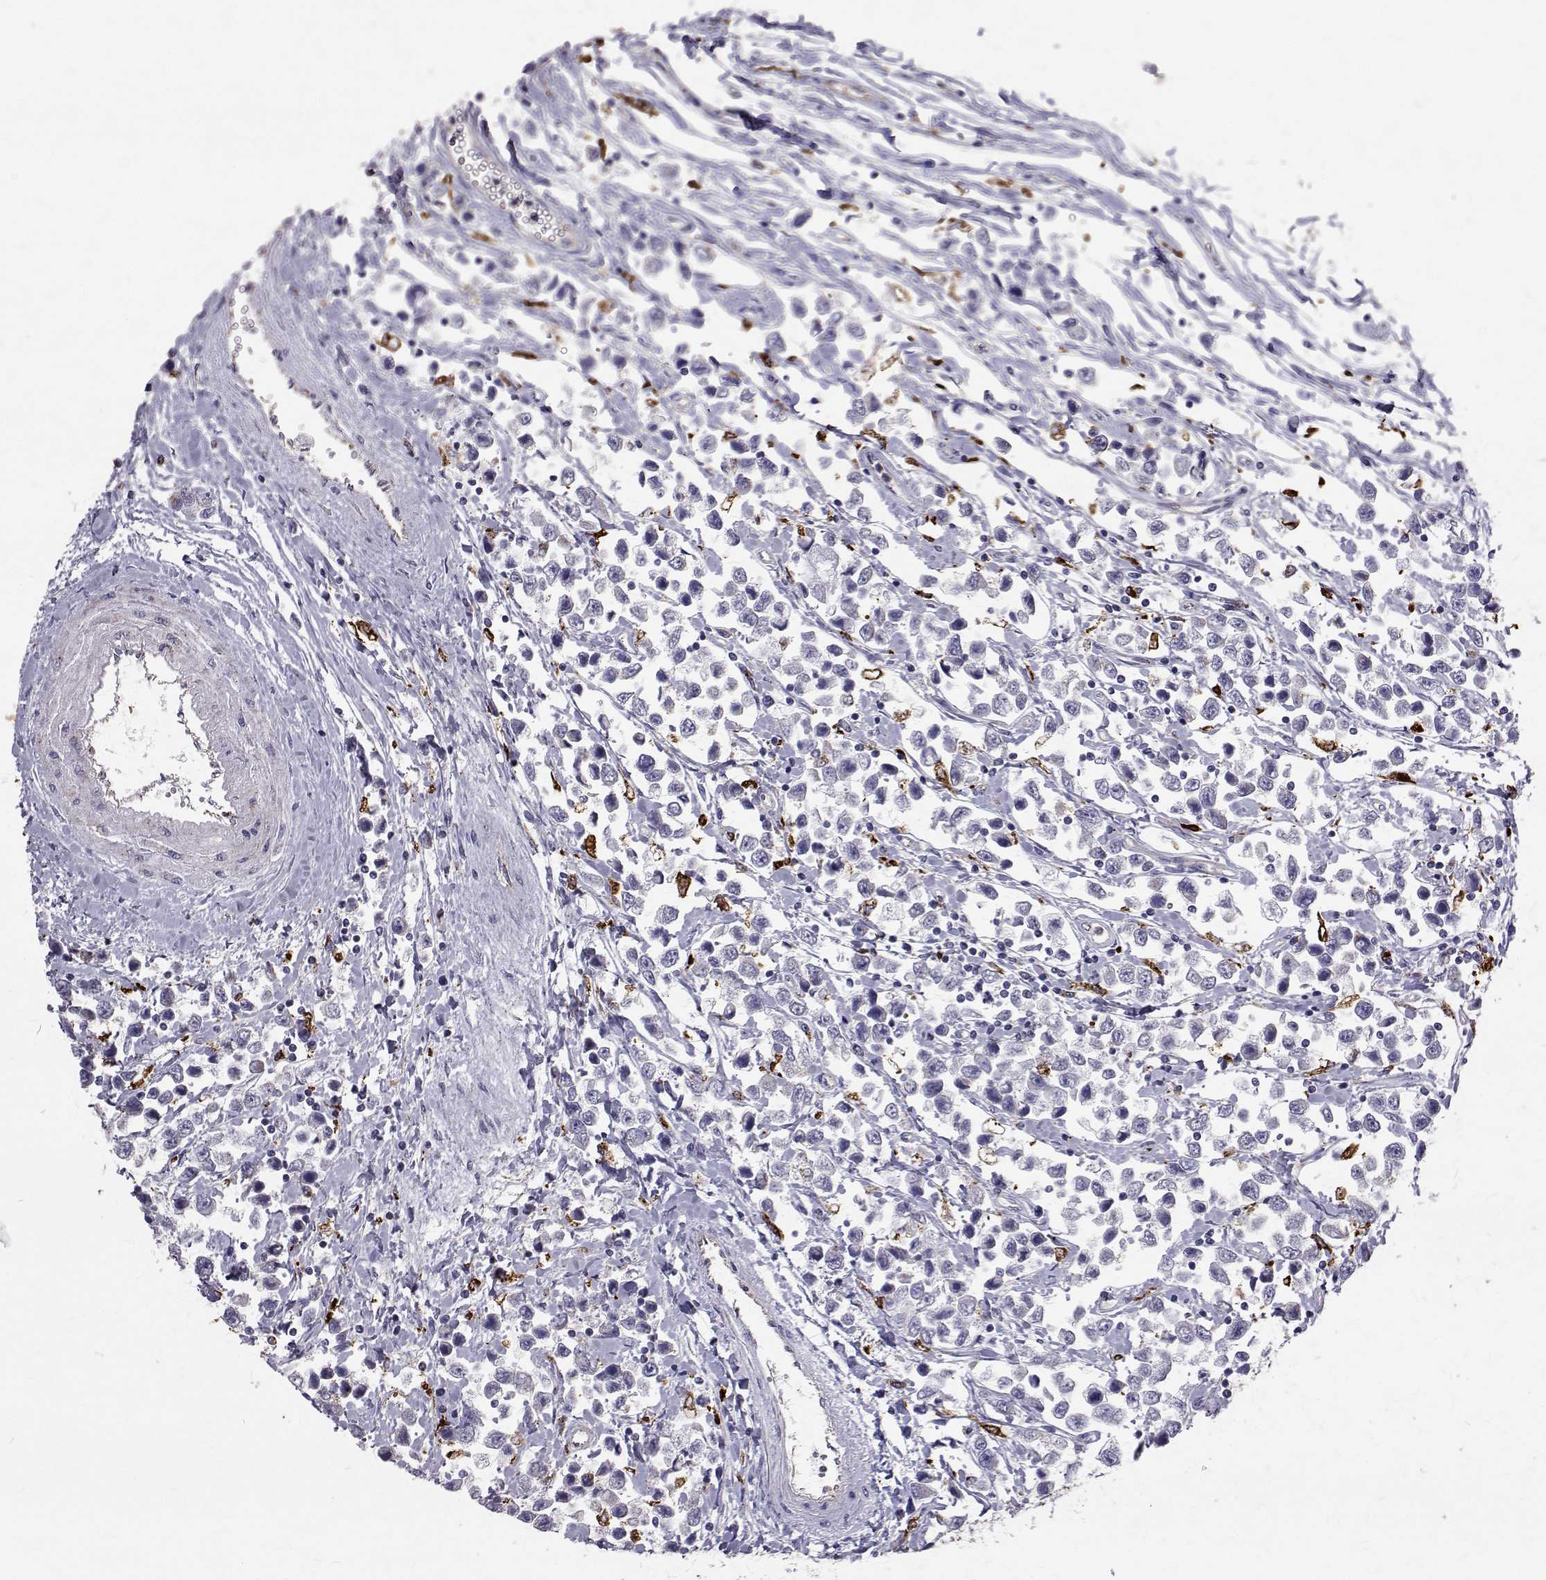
{"staining": {"intensity": "negative", "quantity": "none", "location": "none"}, "tissue": "testis cancer", "cell_type": "Tumor cells", "image_type": "cancer", "snomed": [{"axis": "morphology", "description": "Seminoma, NOS"}, {"axis": "topography", "description": "Testis"}], "caption": "Immunohistochemistry of human testis cancer displays no staining in tumor cells.", "gene": "TPP1", "patient": {"sex": "male", "age": 34}}